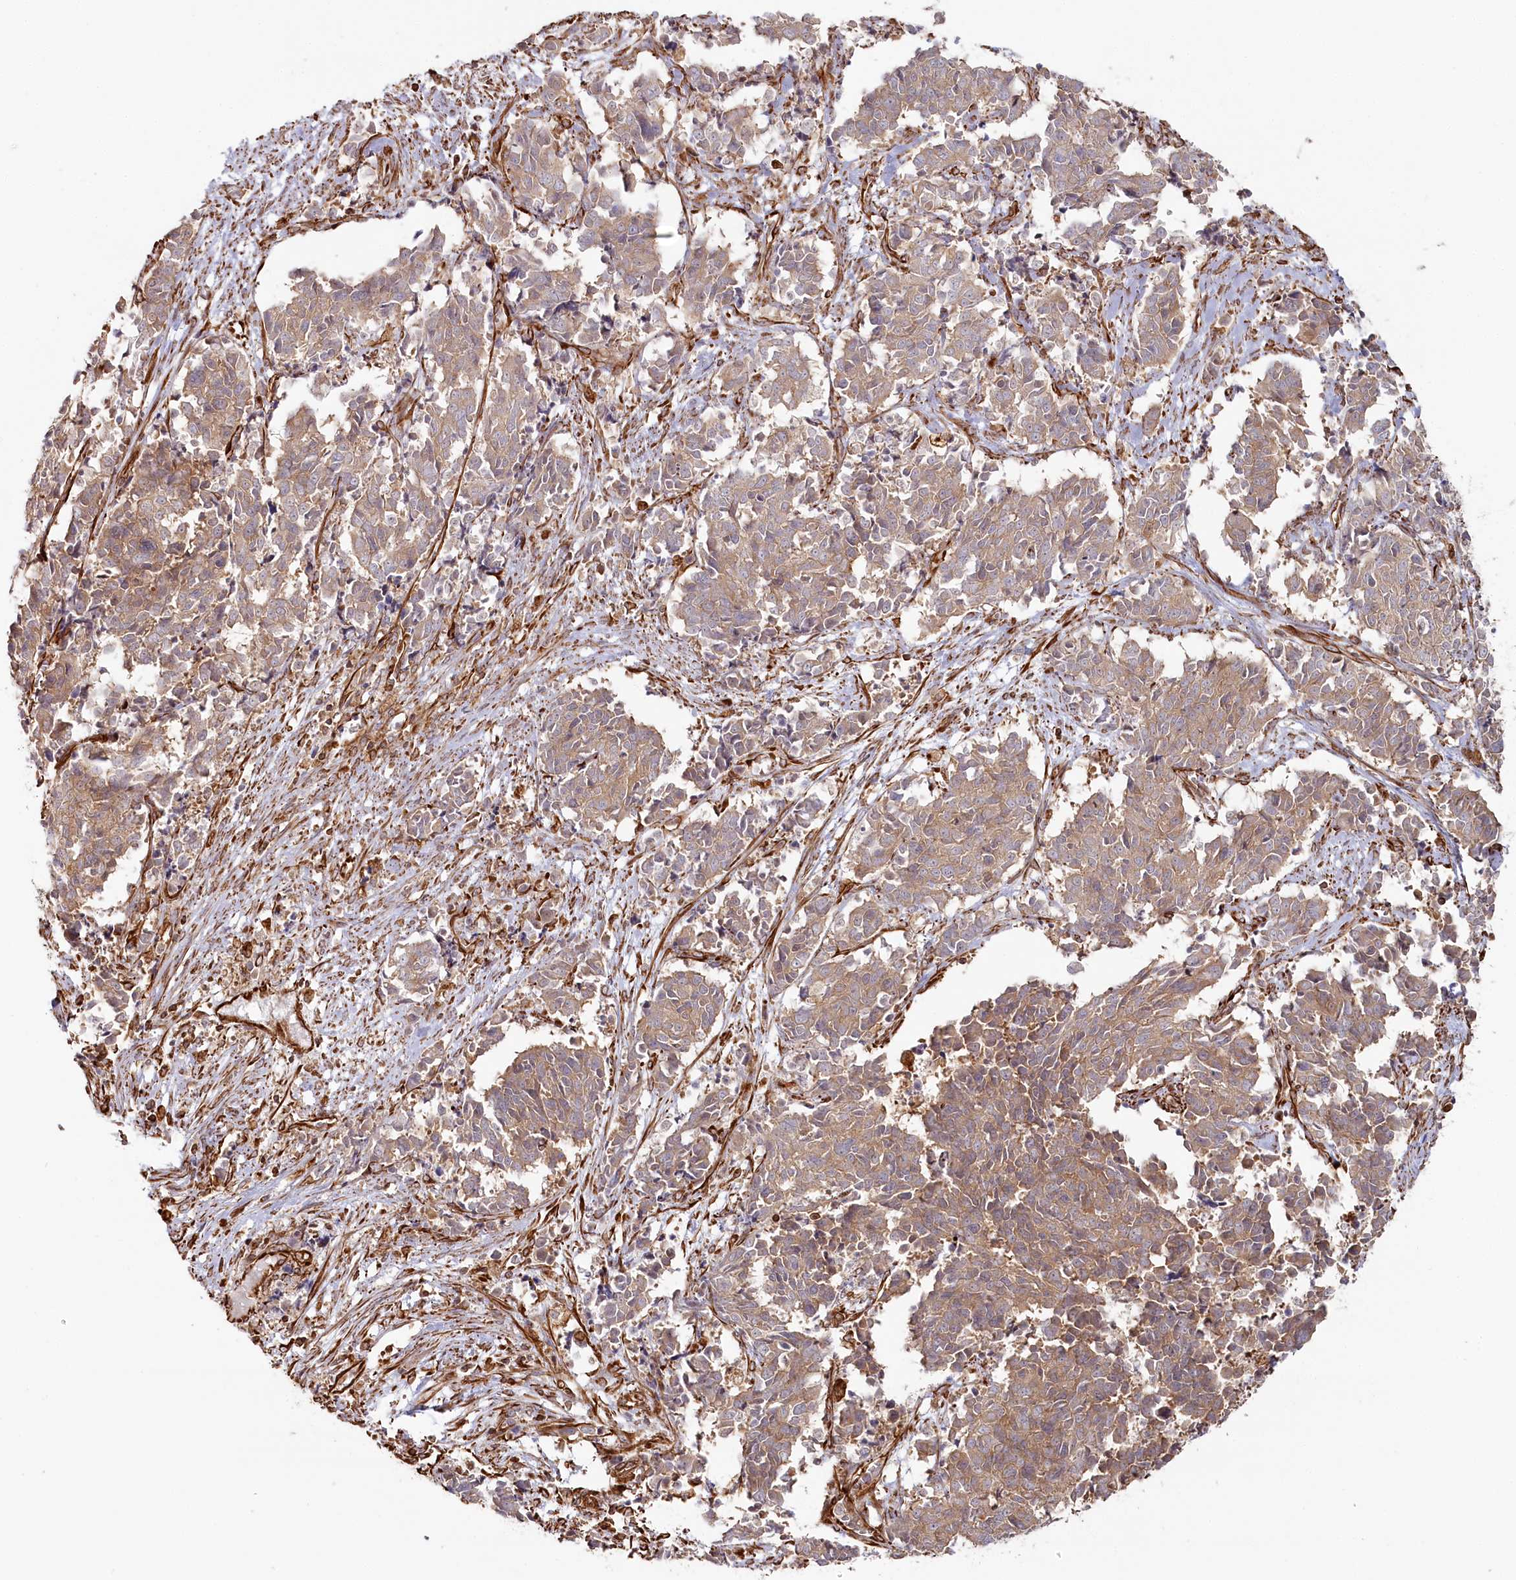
{"staining": {"intensity": "moderate", "quantity": ">75%", "location": "cytoplasmic/membranous"}, "tissue": "cervical cancer", "cell_type": "Tumor cells", "image_type": "cancer", "snomed": [{"axis": "morphology", "description": "Normal tissue, NOS"}, {"axis": "morphology", "description": "Squamous cell carcinoma, NOS"}, {"axis": "topography", "description": "Cervix"}], "caption": "The photomicrograph reveals a brown stain indicating the presence of a protein in the cytoplasmic/membranous of tumor cells in cervical cancer (squamous cell carcinoma).", "gene": "TTC1", "patient": {"sex": "female", "age": 35}}